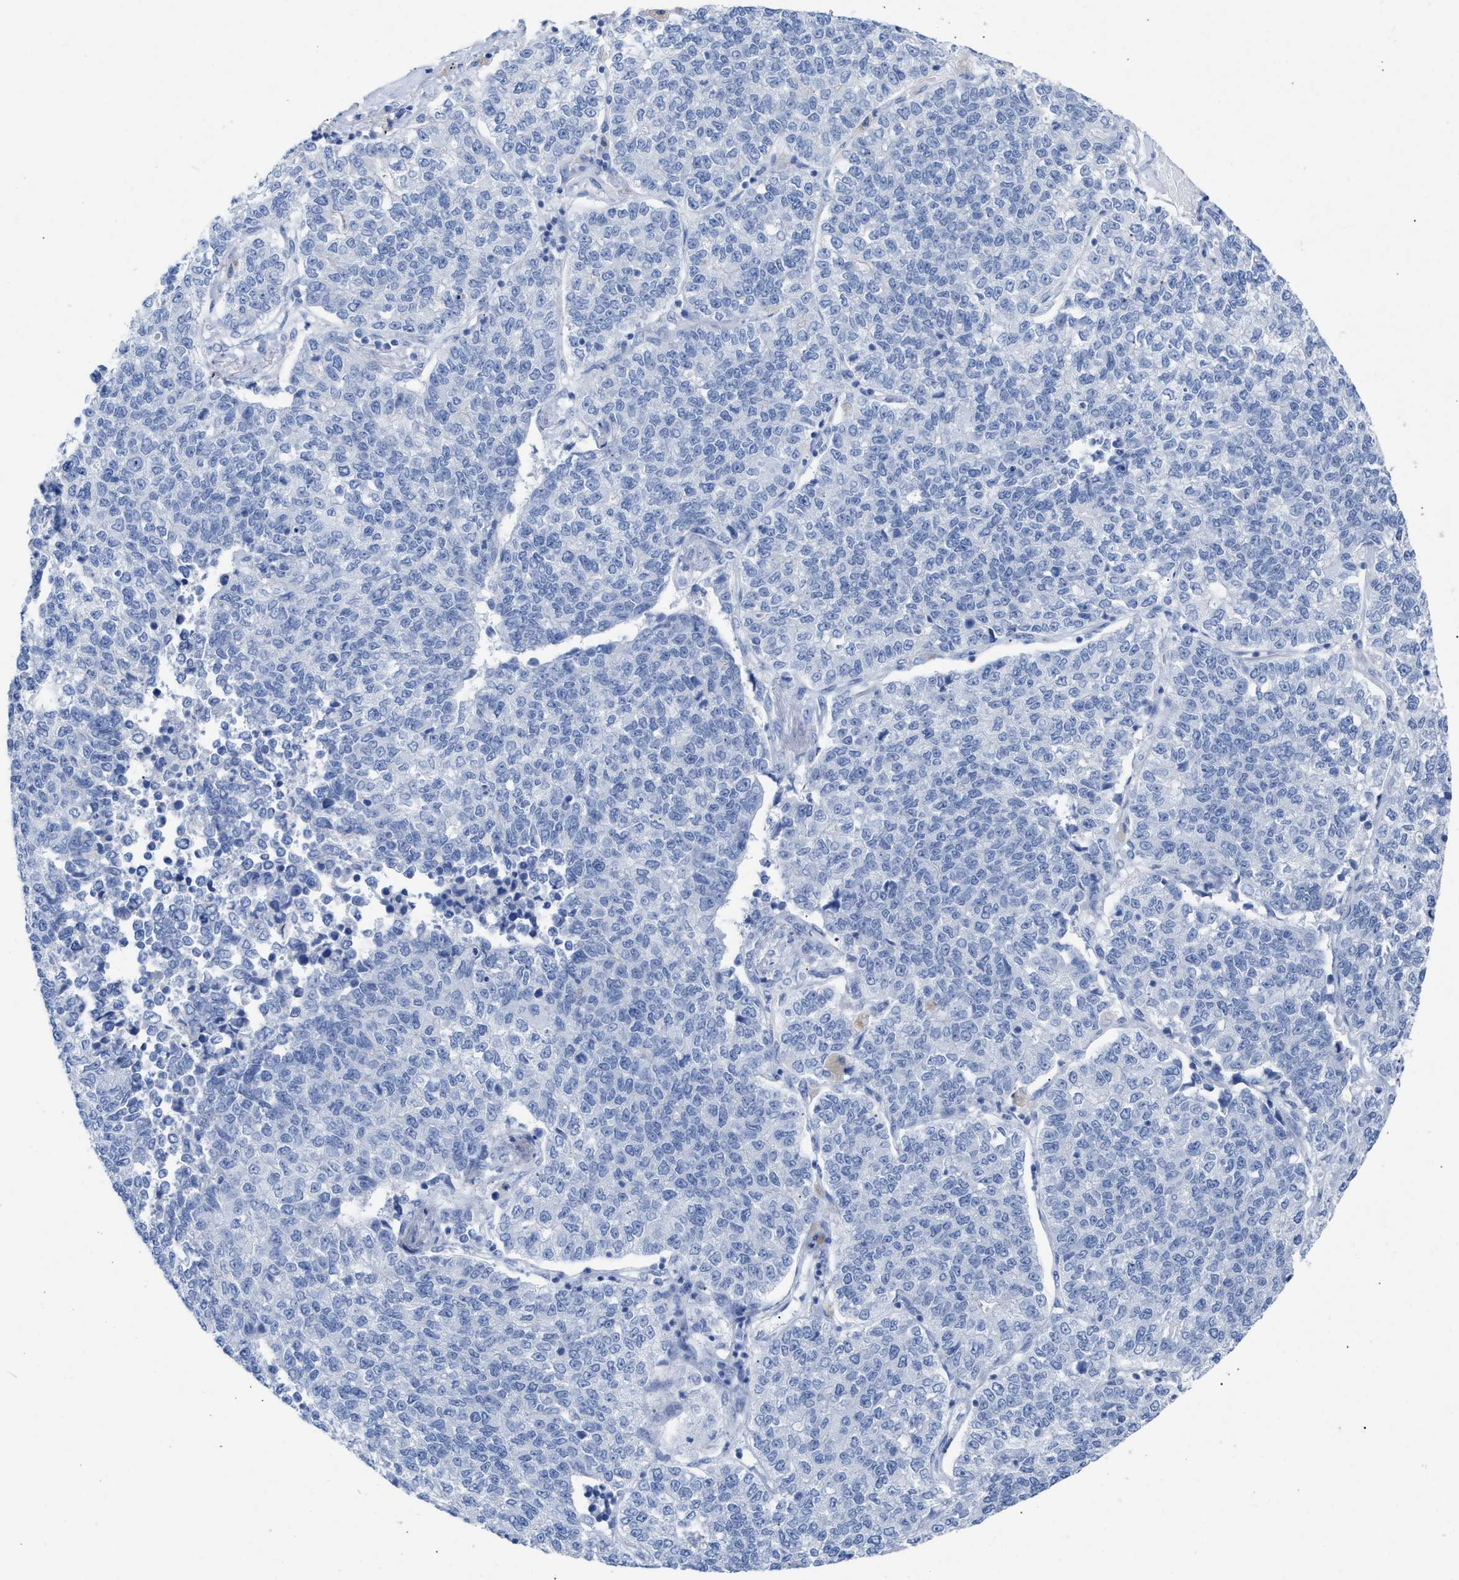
{"staining": {"intensity": "negative", "quantity": "none", "location": "none"}, "tissue": "lung cancer", "cell_type": "Tumor cells", "image_type": "cancer", "snomed": [{"axis": "morphology", "description": "Adenocarcinoma, NOS"}, {"axis": "topography", "description": "Lung"}], "caption": "Tumor cells are negative for brown protein staining in lung adenocarcinoma.", "gene": "CPA1", "patient": {"sex": "male", "age": 49}}